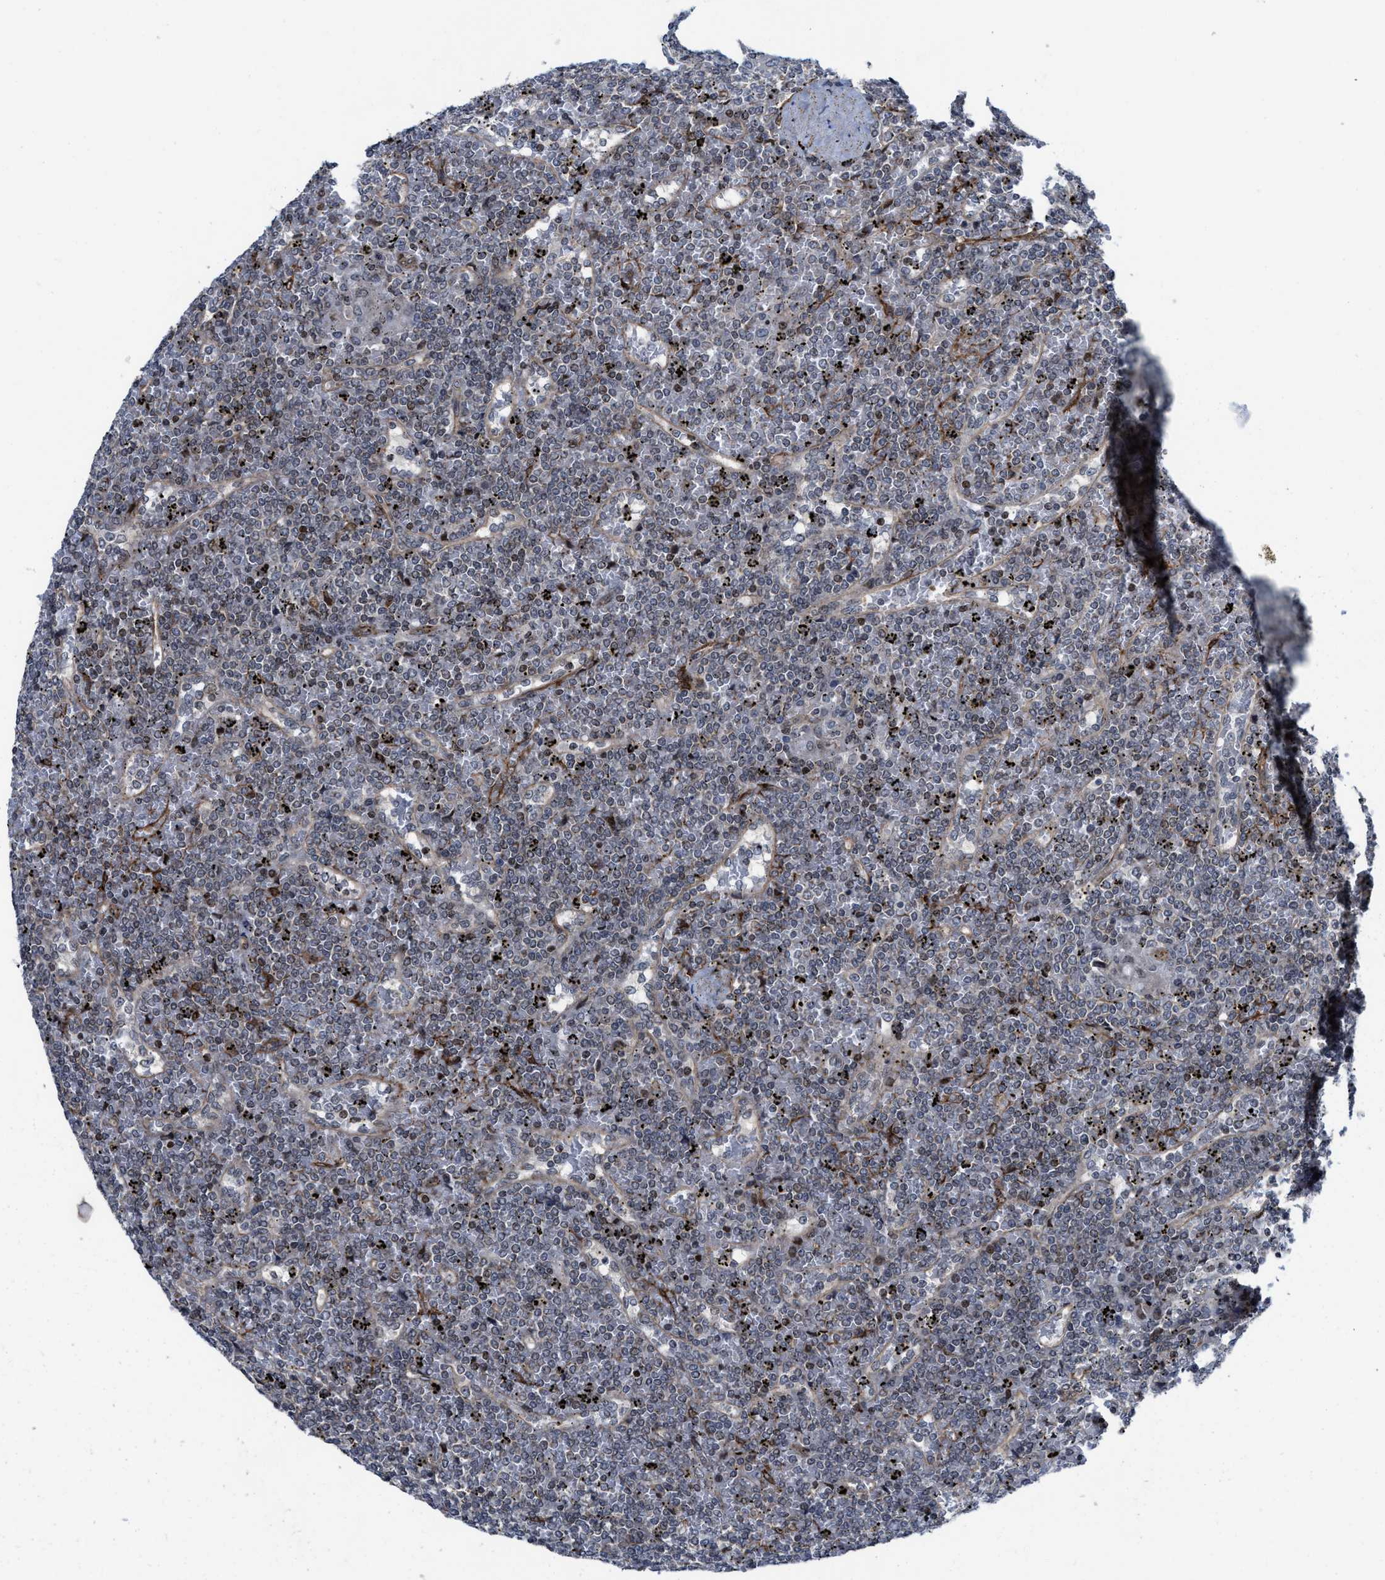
{"staining": {"intensity": "weak", "quantity": "<25%", "location": "cytoplasmic/membranous"}, "tissue": "lymphoma", "cell_type": "Tumor cells", "image_type": "cancer", "snomed": [{"axis": "morphology", "description": "Malignant lymphoma, non-Hodgkin's type, Low grade"}, {"axis": "topography", "description": "Spleen"}], "caption": "IHC histopathology image of neoplastic tissue: human lymphoma stained with DAB (3,3'-diaminobenzidine) demonstrates no significant protein positivity in tumor cells. The staining was performed using DAB to visualize the protein expression in brown, while the nuclei were stained in blue with hematoxylin (Magnification: 20x).", "gene": "TGFB1I1", "patient": {"sex": "female", "age": 19}}